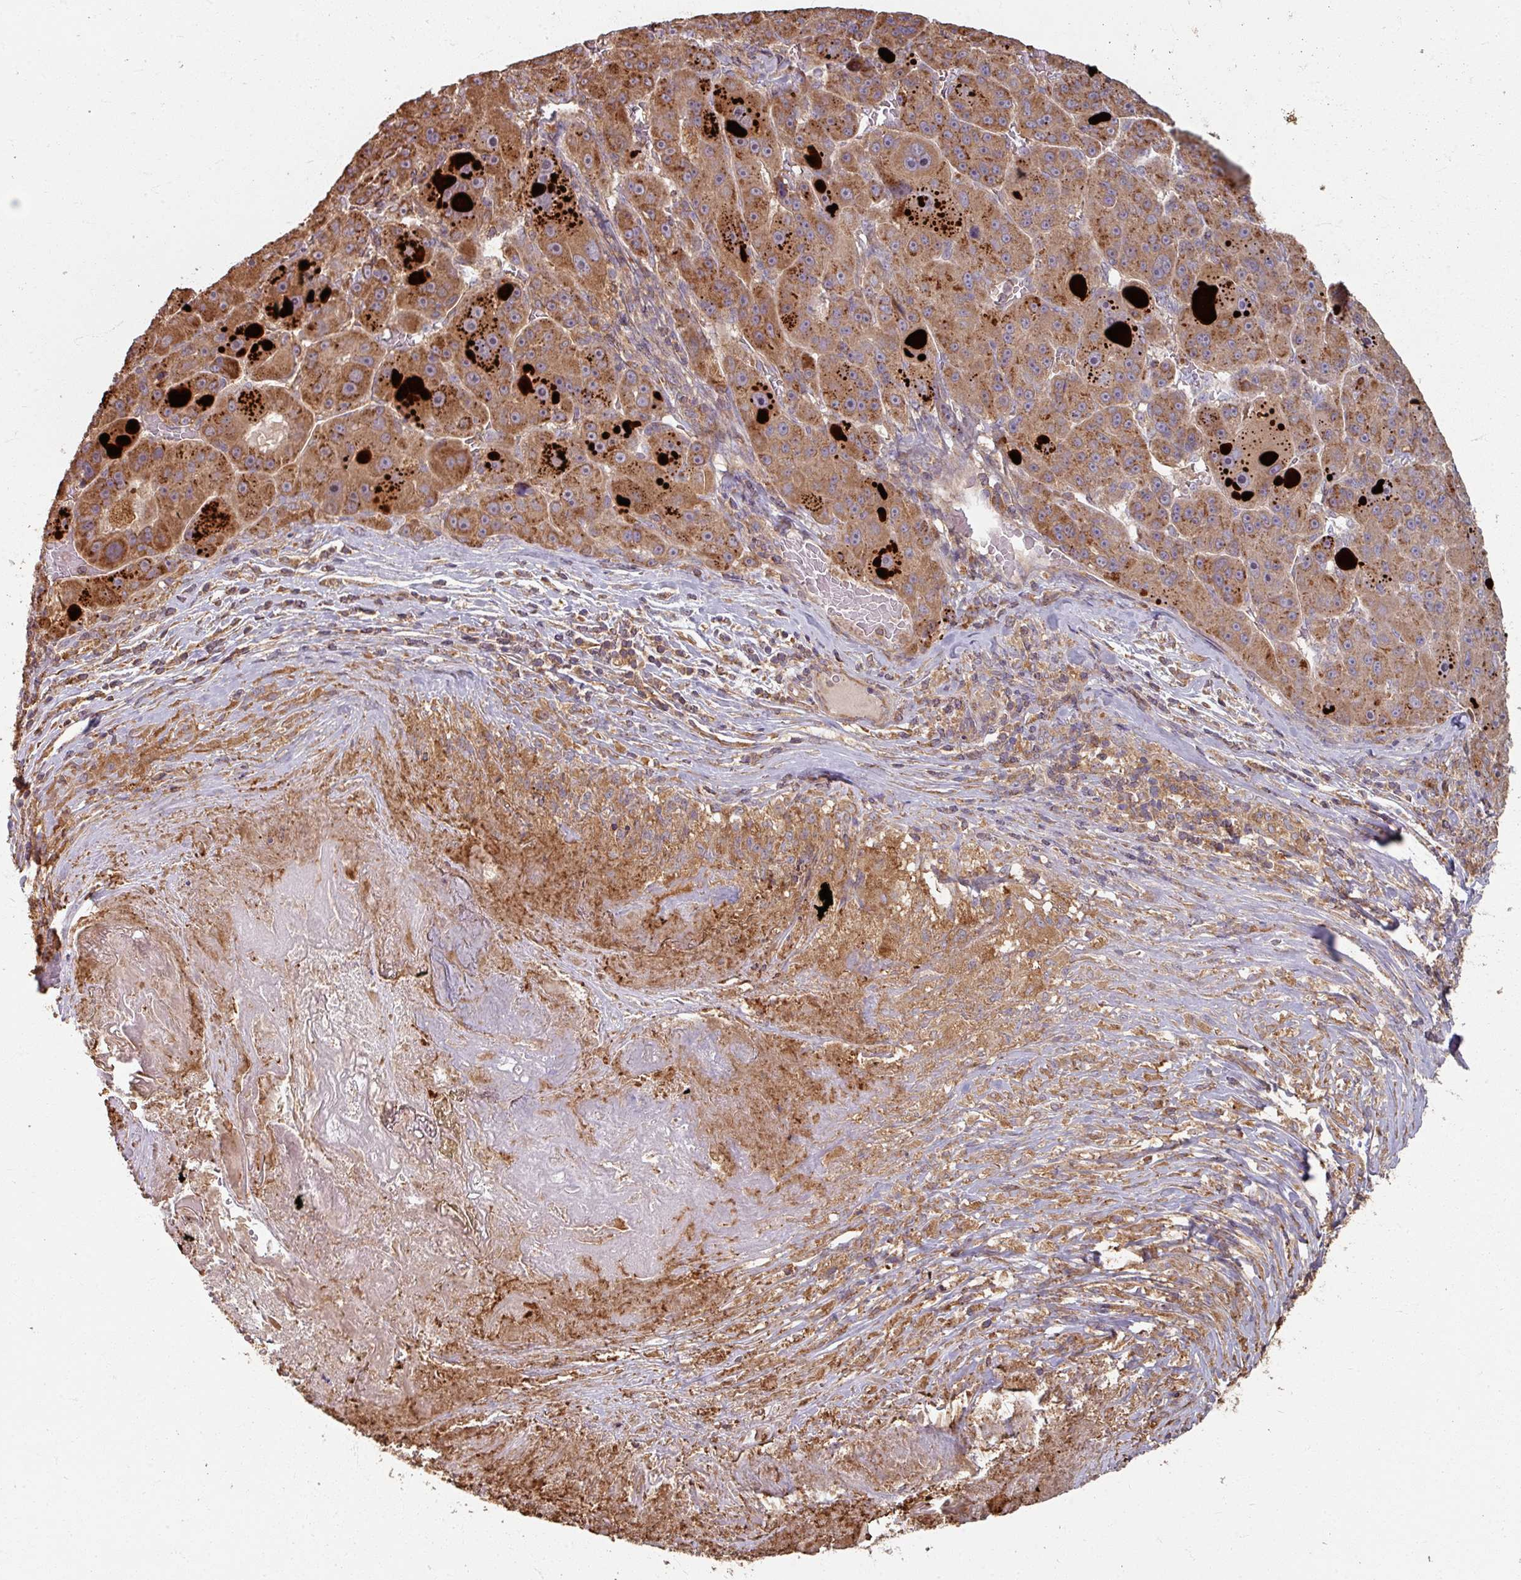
{"staining": {"intensity": "moderate", "quantity": ">75%", "location": "cytoplasmic/membranous"}, "tissue": "liver cancer", "cell_type": "Tumor cells", "image_type": "cancer", "snomed": [{"axis": "morphology", "description": "Carcinoma, Hepatocellular, NOS"}, {"axis": "topography", "description": "Liver"}], "caption": "Protein staining of liver cancer (hepatocellular carcinoma) tissue exhibits moderate cytoplasmic/membranous staining in about >75% of tumor cells. (brown staining indicates protein expression, while blue staining denotes nuclei).", "gene": "CCDC68", "patient": {"sex": "male", "age": 76}}